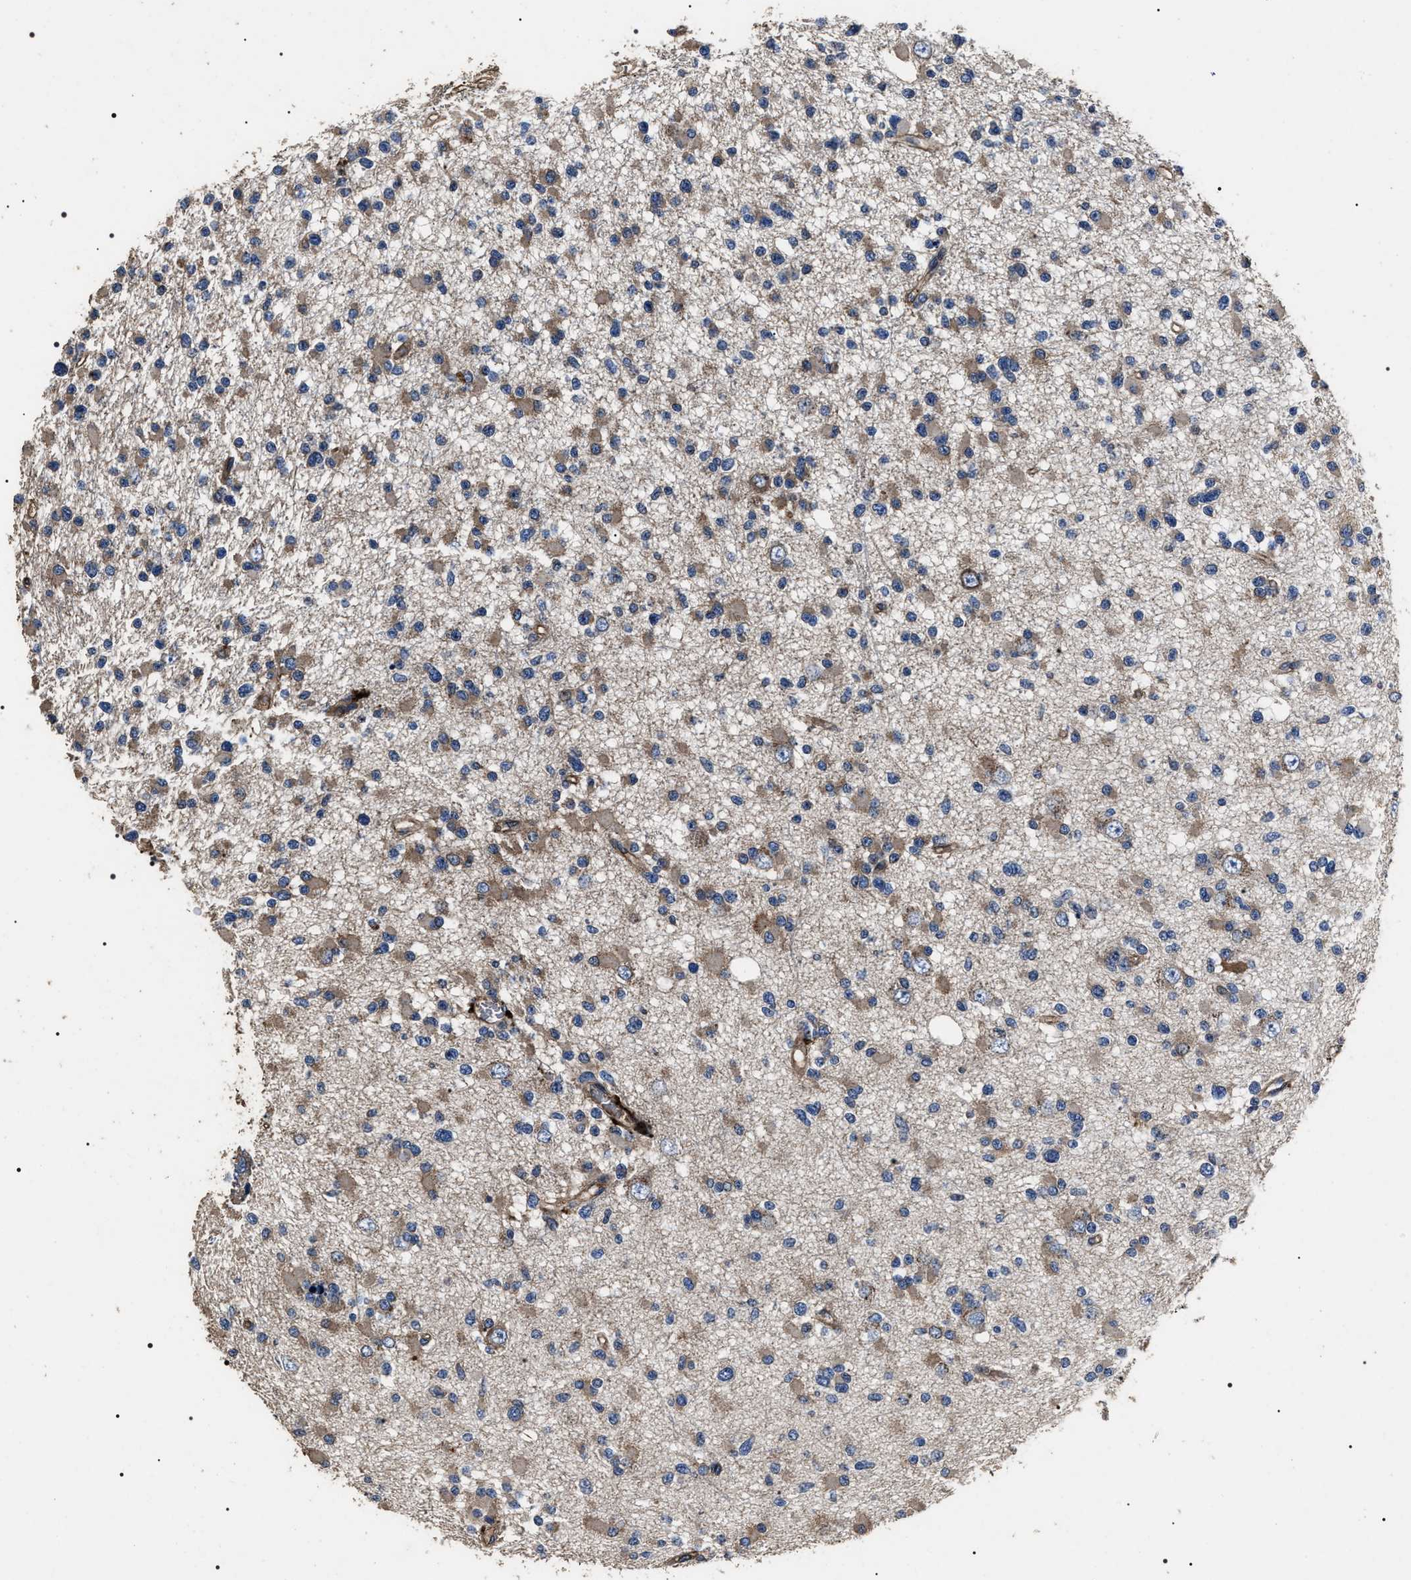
{"staining": {"intensity": "moderate", "quantity": "25%-75%", "location": "cytoplasmic/membranous"}, "tissue": "glioma", "cell_type": "Tumor cells", "image_type": "cancer", "snomed": [{"axis": "morphology", "description": "Glioma, malignant, Low grade"}, {"axis": "topography", "description": "Brain"}], "caption": "The photomicrograph demonstrates a brown stain indicating the presence of a protein in the cytoplasmic/membranous of tumor cells in malignant low-grade glioma.", "gene": "HSCB", "patient": {"sex": "female", "age": 22}}